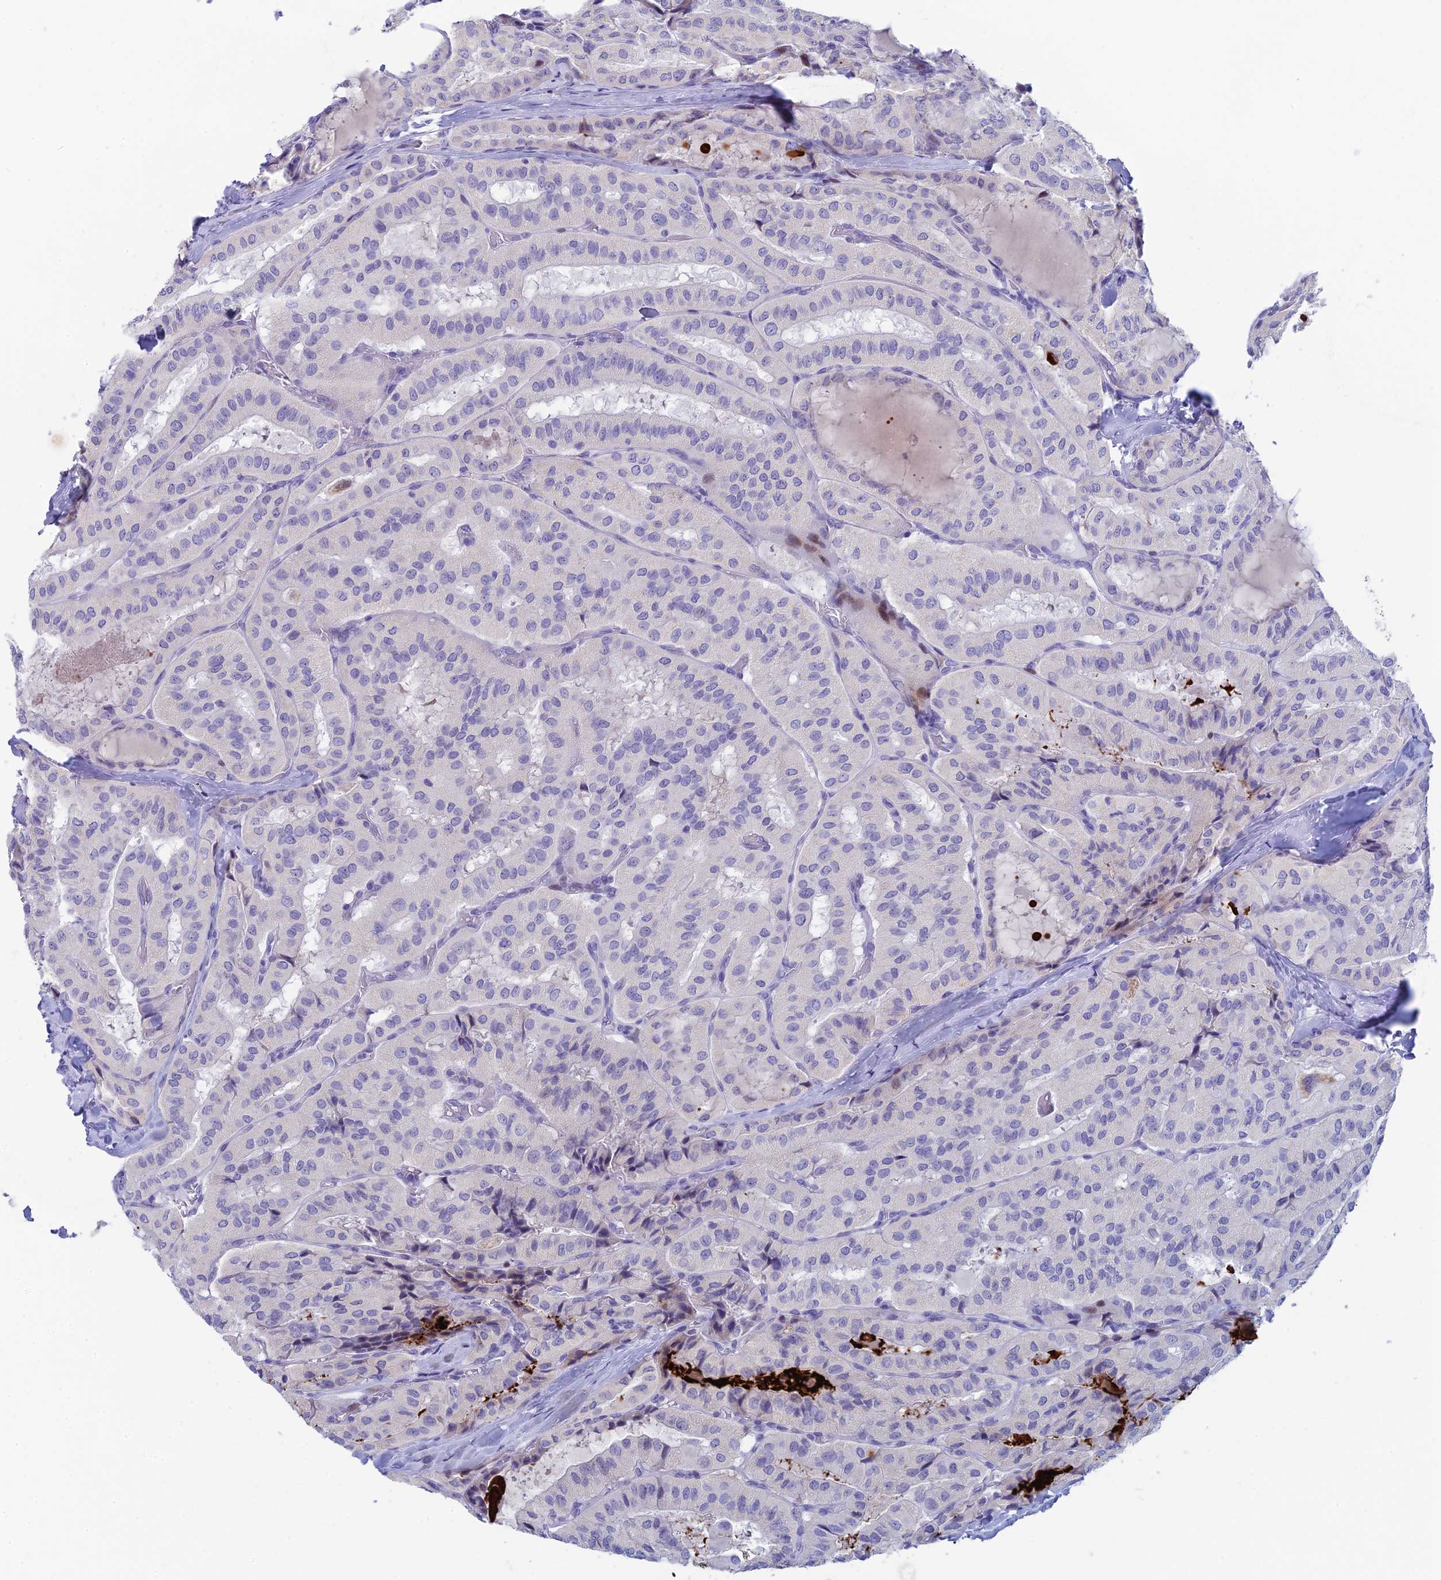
{"staining": {"intensity": "negative", "quantity": "none", "location": "none"}, "tissue": "thyroid cancer", "cell_type": "Tumor cells", "image_type": "cancer", "snomed": [{"axis": "morphology", "description": "Normal tissue, NOS"}, {"axis": "morphology", "description": "Papillary adenocarcinoma, NOS"}, {"axis": "topography", "description": "Thyroid gland"}], "caption": "Human papillary adenocarcinoma (thyroid) stained for a protein using IHC demonstrates no expression in tumor cells.", "gene": "REXO5", "patient": {"sex": "female", "age": 59}}